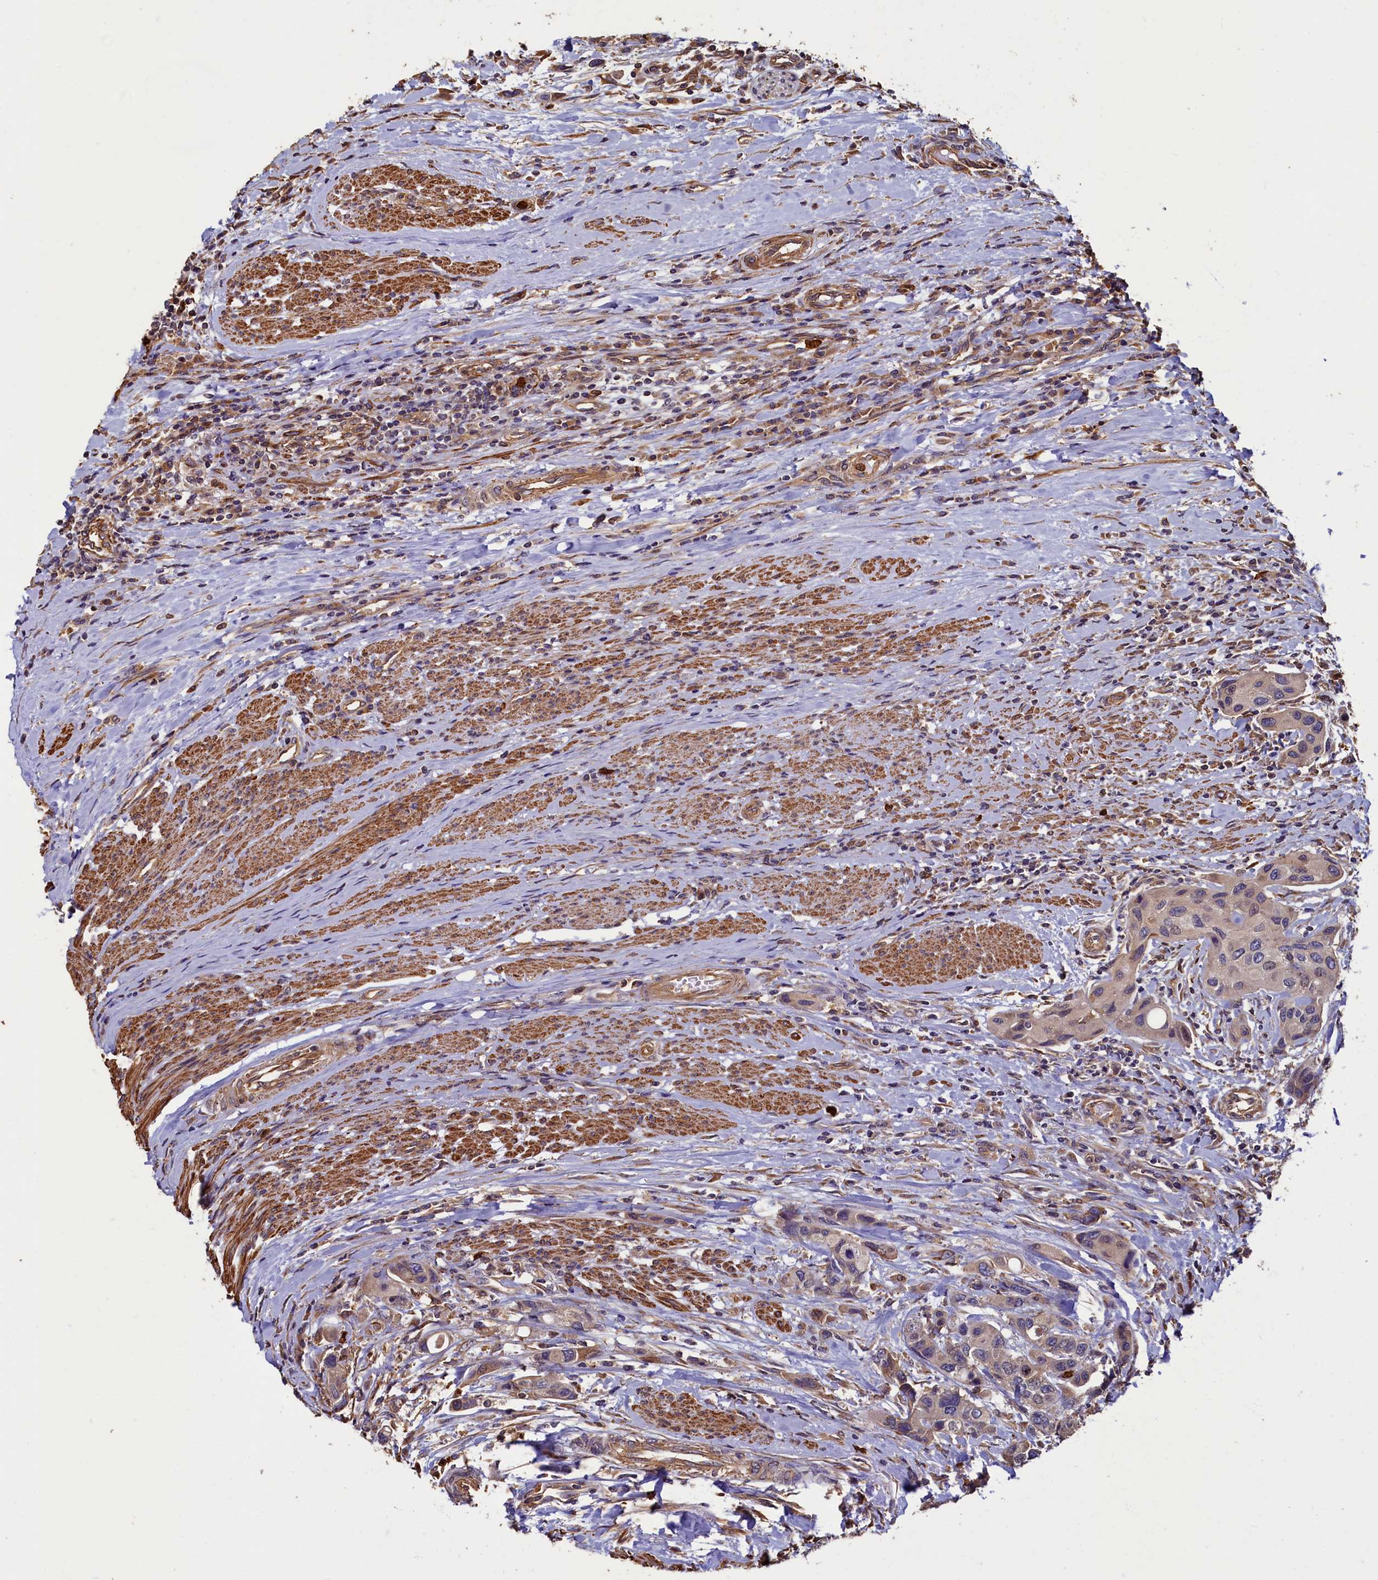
{"staining": {"intensity": "weak", "quantity": "<25%", "location": "cytoplasmic/membranous"}, "tissue": "urothelial cancer", "cell_type": "Tumor cells", "image_type": "cancer", "snomed": [{"axis": "morphology", "description": "Normal tissue, NOS"}, {"axis": "morphology", "description": "Urothelial carcinoma, High grade"}, {"axis": "topography", "description": "Vascular tissue"}, {"axis": "topography", "description": "Urinary bladder"}], "caption": "A histopathology image of urothelial cancer stained for a protein demonstrates no brown staining in tumor cells.", "gene": "CCDC102B", "patient": {"sex": "female", "age": 56}}